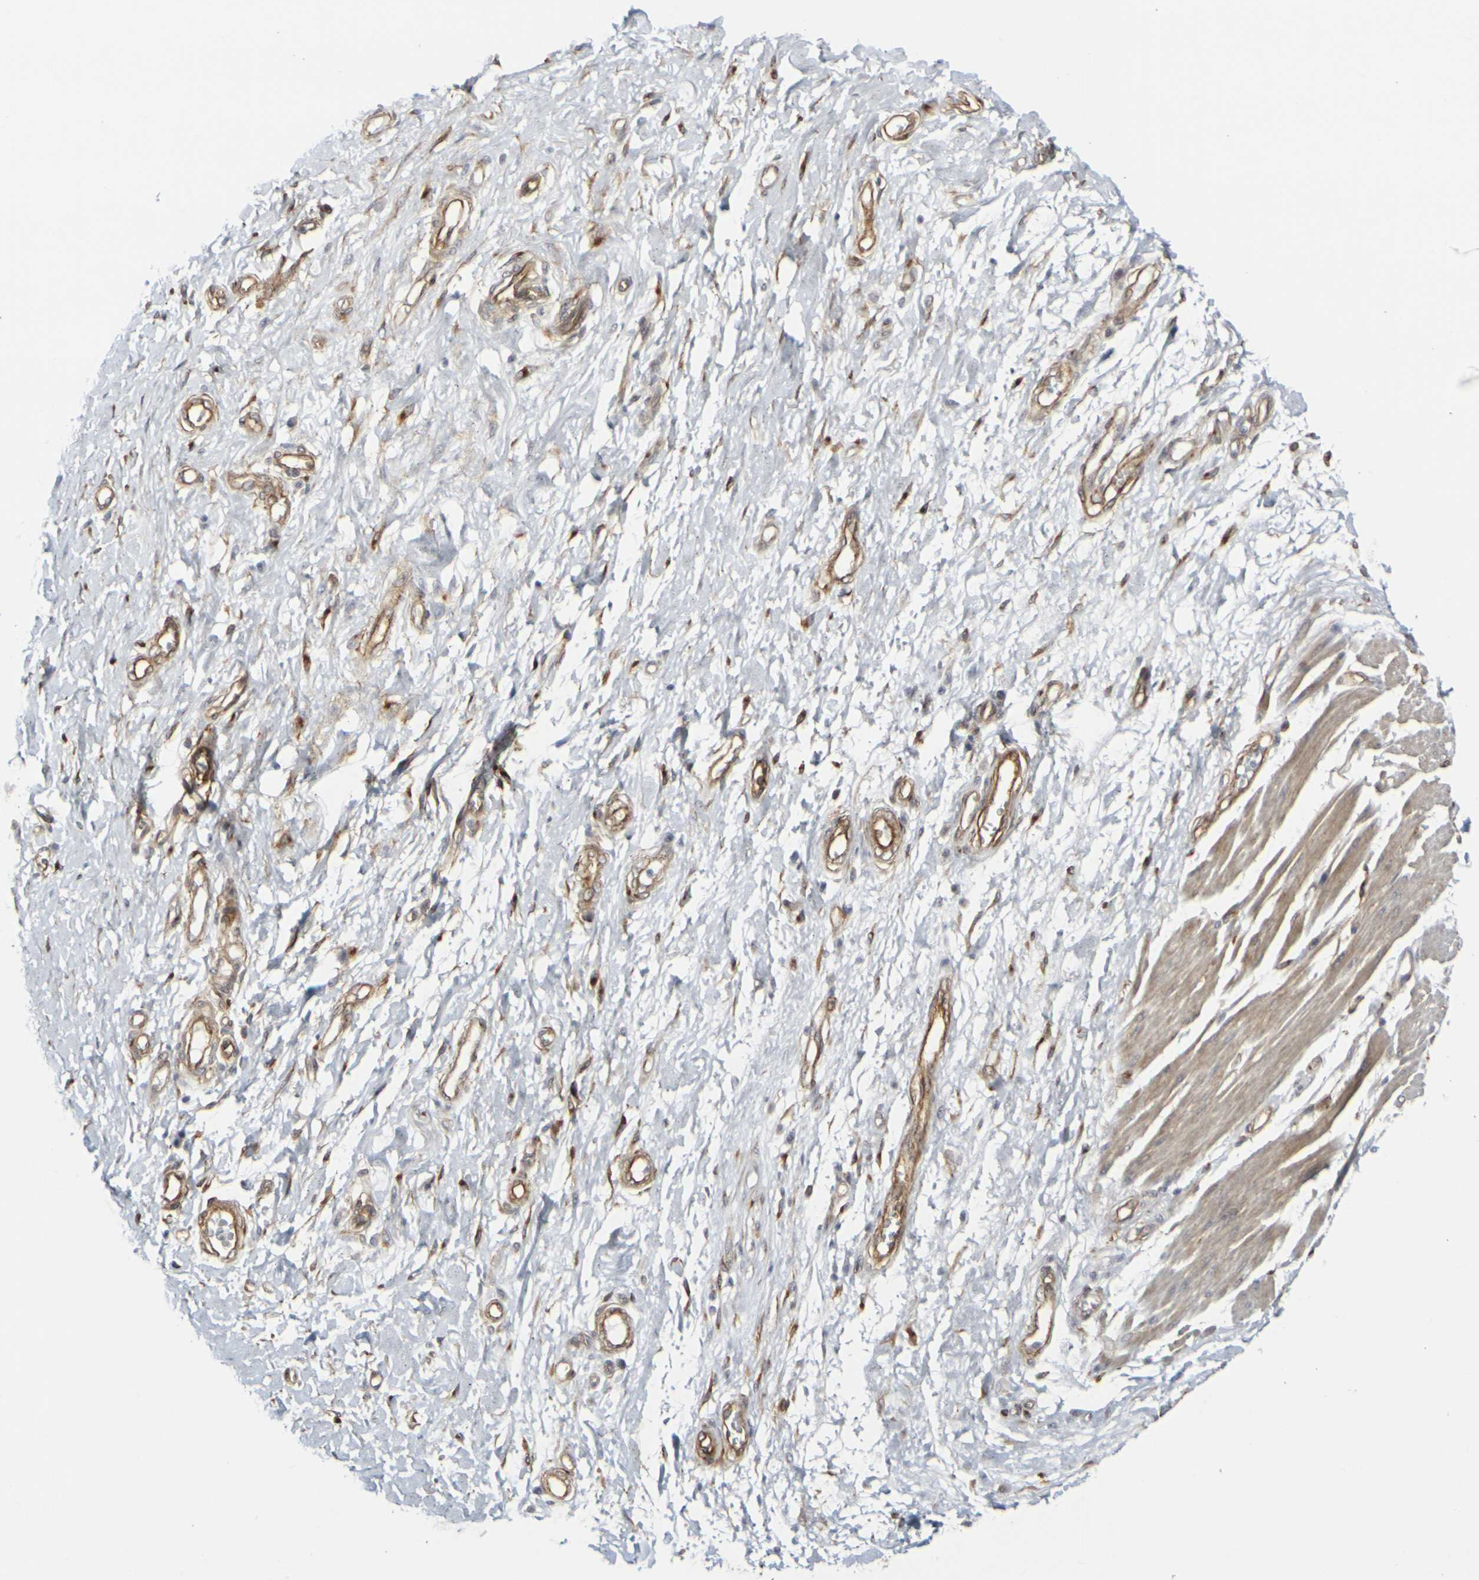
{"staining": {"intensity": "negative", "quantity": "none", "location": "none"}, "tissue": "adipose tissue", "cell_type": "Adipocytes", "image_type": "normal", "snomed": [{"axis": "morphology", "description": "Normal tissue, NOS"}, {"axis": "morphology", "description": "Adenocarcinoma, NOS"}, {"axis": "topography", "description": "Esophagus"}], "caption": "DAB (3,3'-diaminobenzidine) immunohistochemical staining of benign adipose tissue displays no significant positivity in adipocytes.", "gene": "MYOF", "patient": {"sex": "male", "age": 62}}